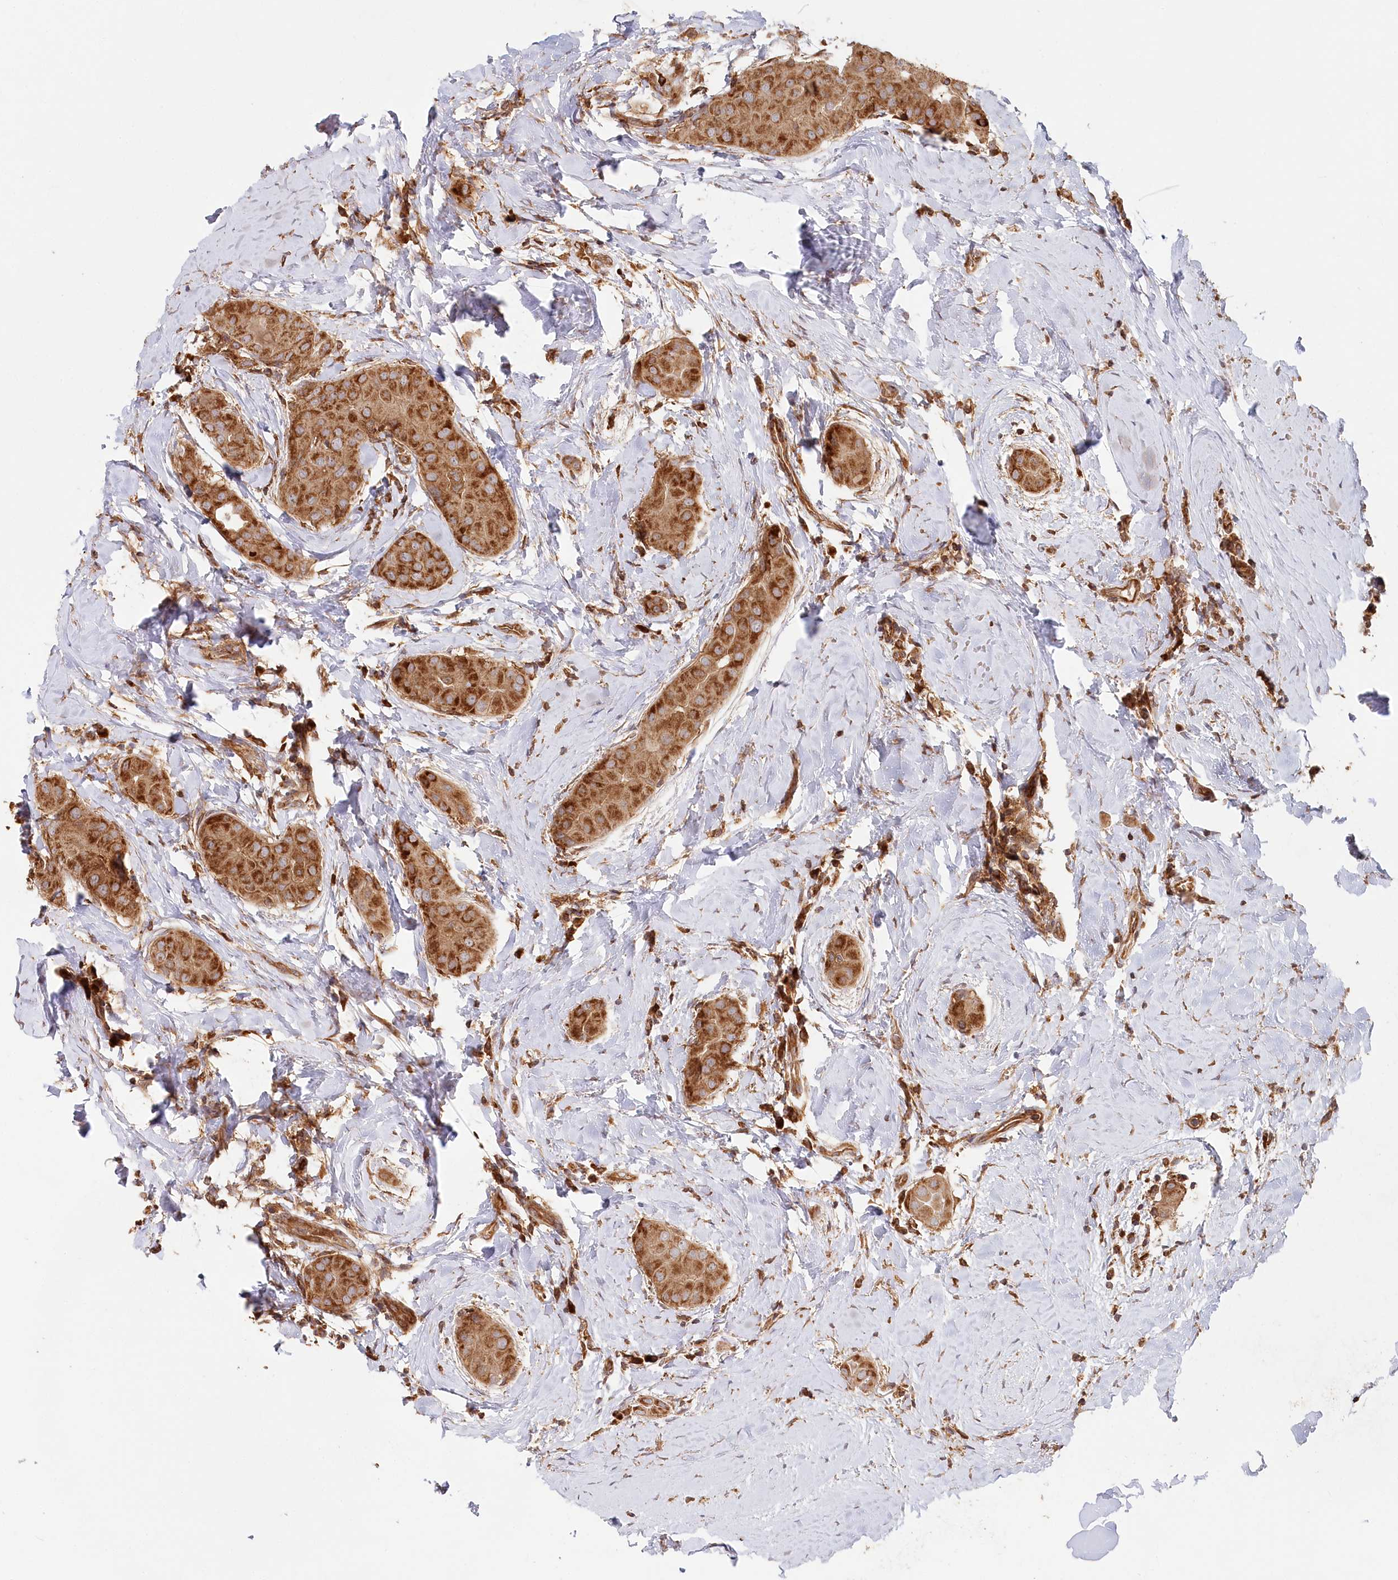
{"staining": {"intensity": "strong", "quantity": ">75%", "location": "cytoplasmic/membranous"}, "tissue": "thyroid cancer", "cell_type": "Tumor cells", "image_type": "cancer", "snomed": [{"axis": "morphology", "description": "Papillary adenocarcinoma, NOS"}, {"axis": "topography", "description": "Thyroid gland"}], "caption": "Brown immunohistochemical staining in thyroid cancer reveals strong cytoplasmic/membranous expression in approximately >75% of tumor cells. The protein is stained brown, and the nuclei are stained in blue (DAB (3,3'-diaminobenzidine) IHC with brightfield microscopy, high magnification).", "gene": "PAIP2", "patient": {"sex": "male", "age": 33}}